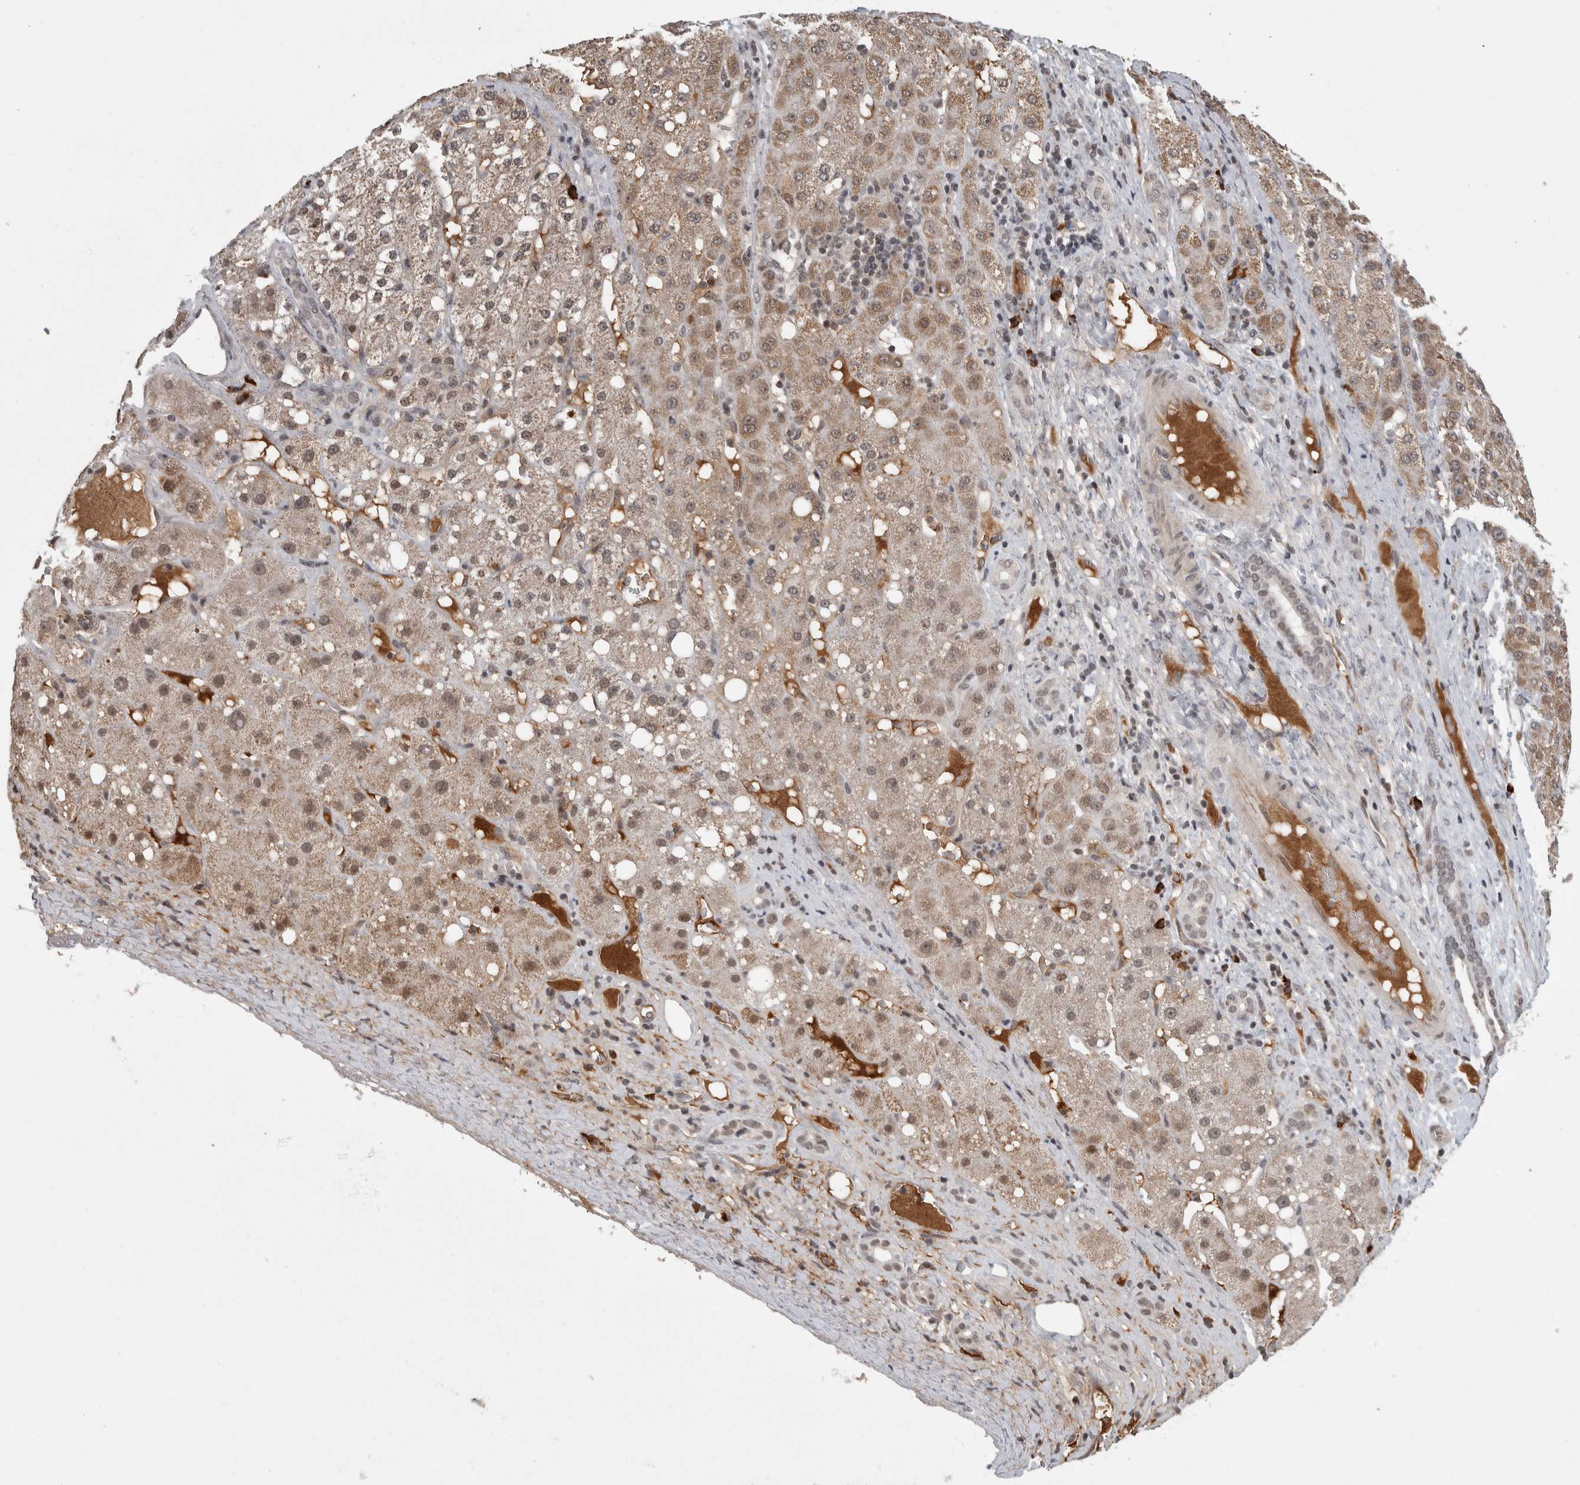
{"staining": {"intensity": "weak", "quantity": ">75%", "location": "cytoplasmic/membranous"}, "tissue": "liver cancer", "cell_type": "Tumor cells", "image_type": "cancer", "snomed": [{"axis": "morphology", "description": "Carcinoma, Hepatocellular, NOS"}, {"axis": "topography", "description": "Liver"}], "caption": "DAB immunohistochemical staining of human hepatocellular carcinoma (liver) reveals weak cytoplasmic/membranous protein staining in approximately >75% of tumor cells.", "gene": "ZNF592", "patient": {"sex": "male", "age": 67}}